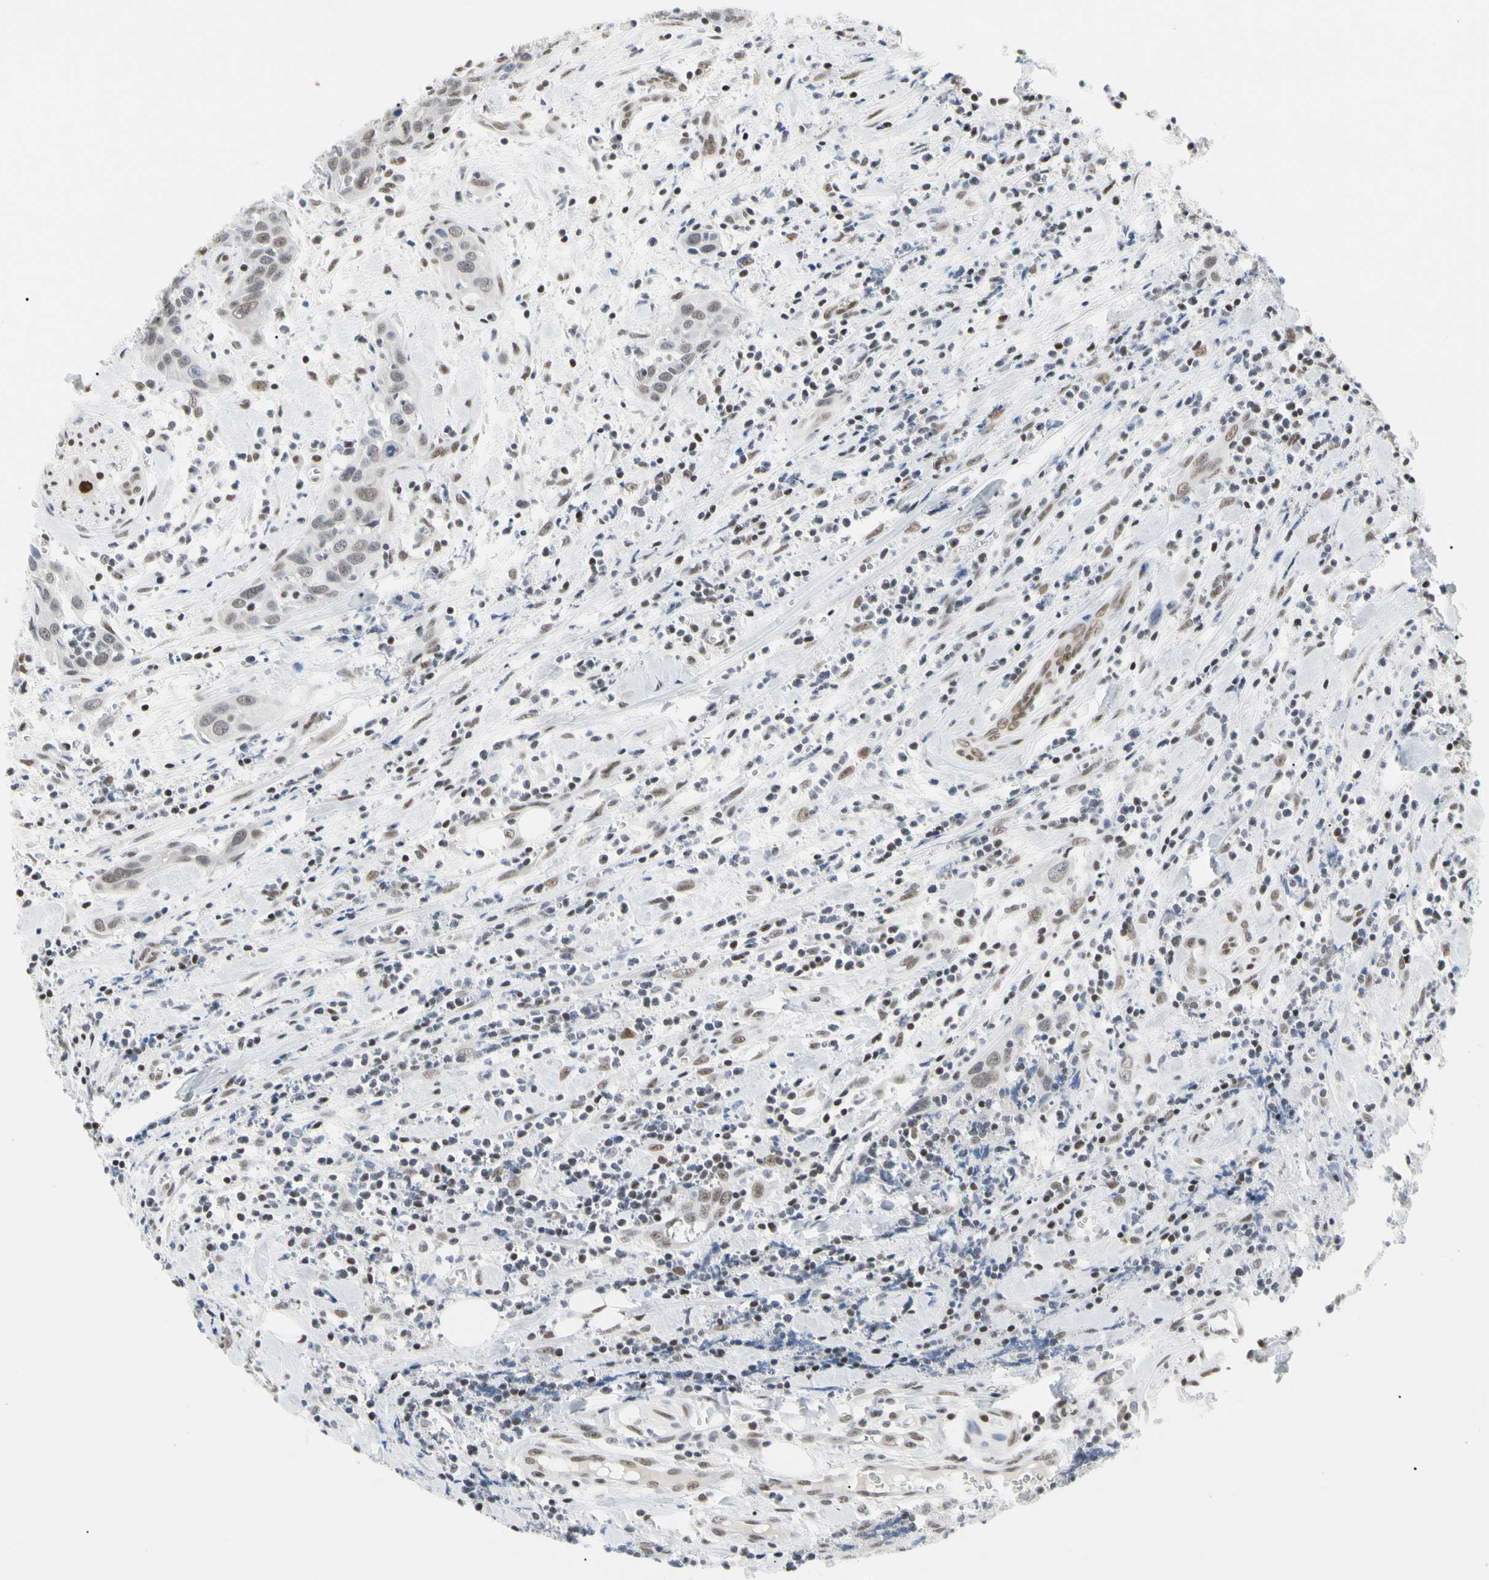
{"staining": {"intensity": "weak", "quantity": "<25%", "location": "nuclear"}, "tissue": "head and neck cancer", "cell_type": "Tumor cells", "image_type": "cancer", "snomed": [{"axis": "morphology", "description": "Squamous cell carcinoma, NOS"}, {"axis": "topography", "description": "Oral tissue"}, {"axis": "topography", "description": "Head-Neck"}], "caption": "Immunohistochemistry (IHC) micrograph of head and neck cancer stained for a protein (brown), which shows no expression in tumor cells.", "gene": "FAM98B", "patient": {"sex": "female", "age": 50}}